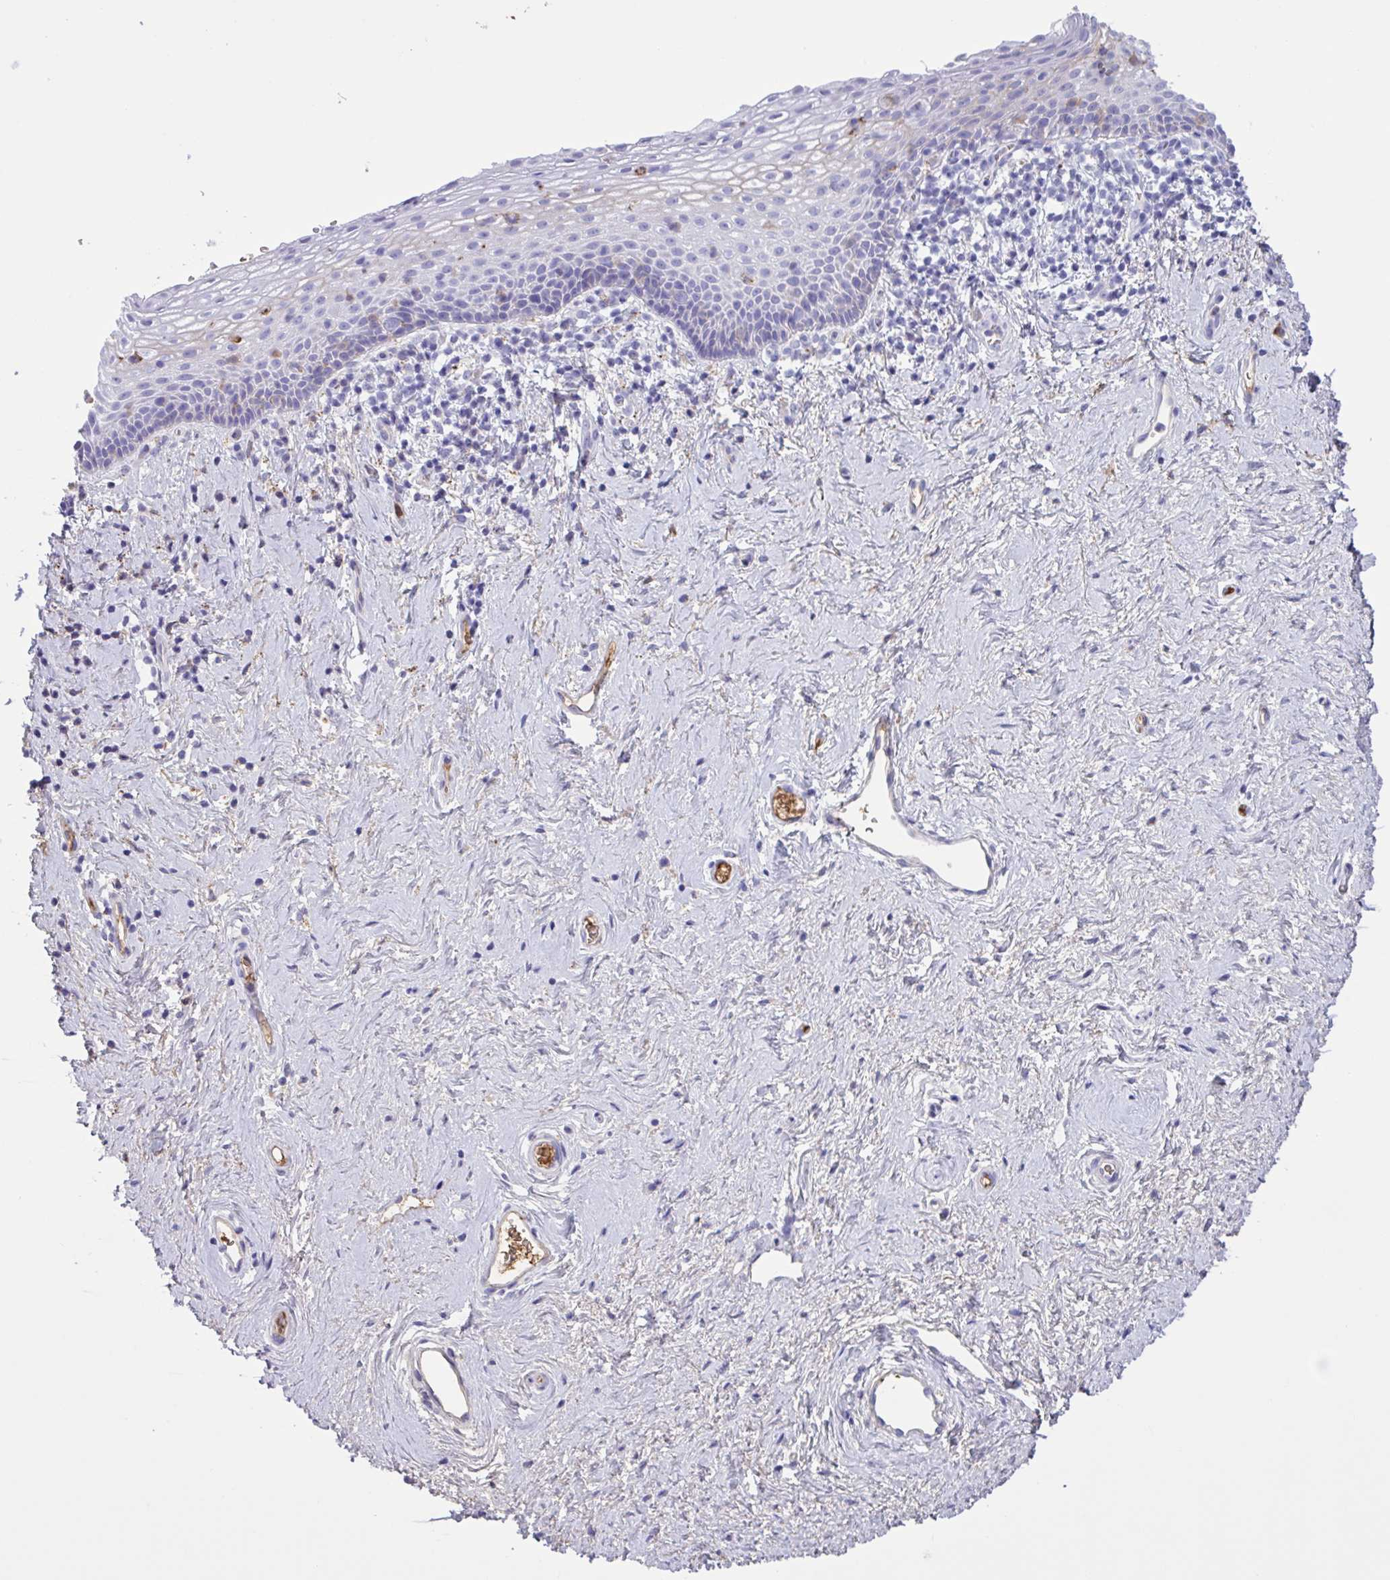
{"staining": {"intensity": "negative", "quantity": "none", "location": "none"}, "tissue": "vagina", "cell_type": "Squamous epithelial cells", "image_type": "normal", "snomed": [{"axis": "morphology", "description": "Normal tissue, NOS"}, {"axis": "topography", "description": "Vagina"}], "caption": "High magnification brightfield microscopy of unremarkable vagina stained with DAB (brown) and counterstained with hematoxylin (blue): squamous epithelial cells show no significant staining.", "gene": "LARGE2", "patient": {"sex": "female", "age": 61}}